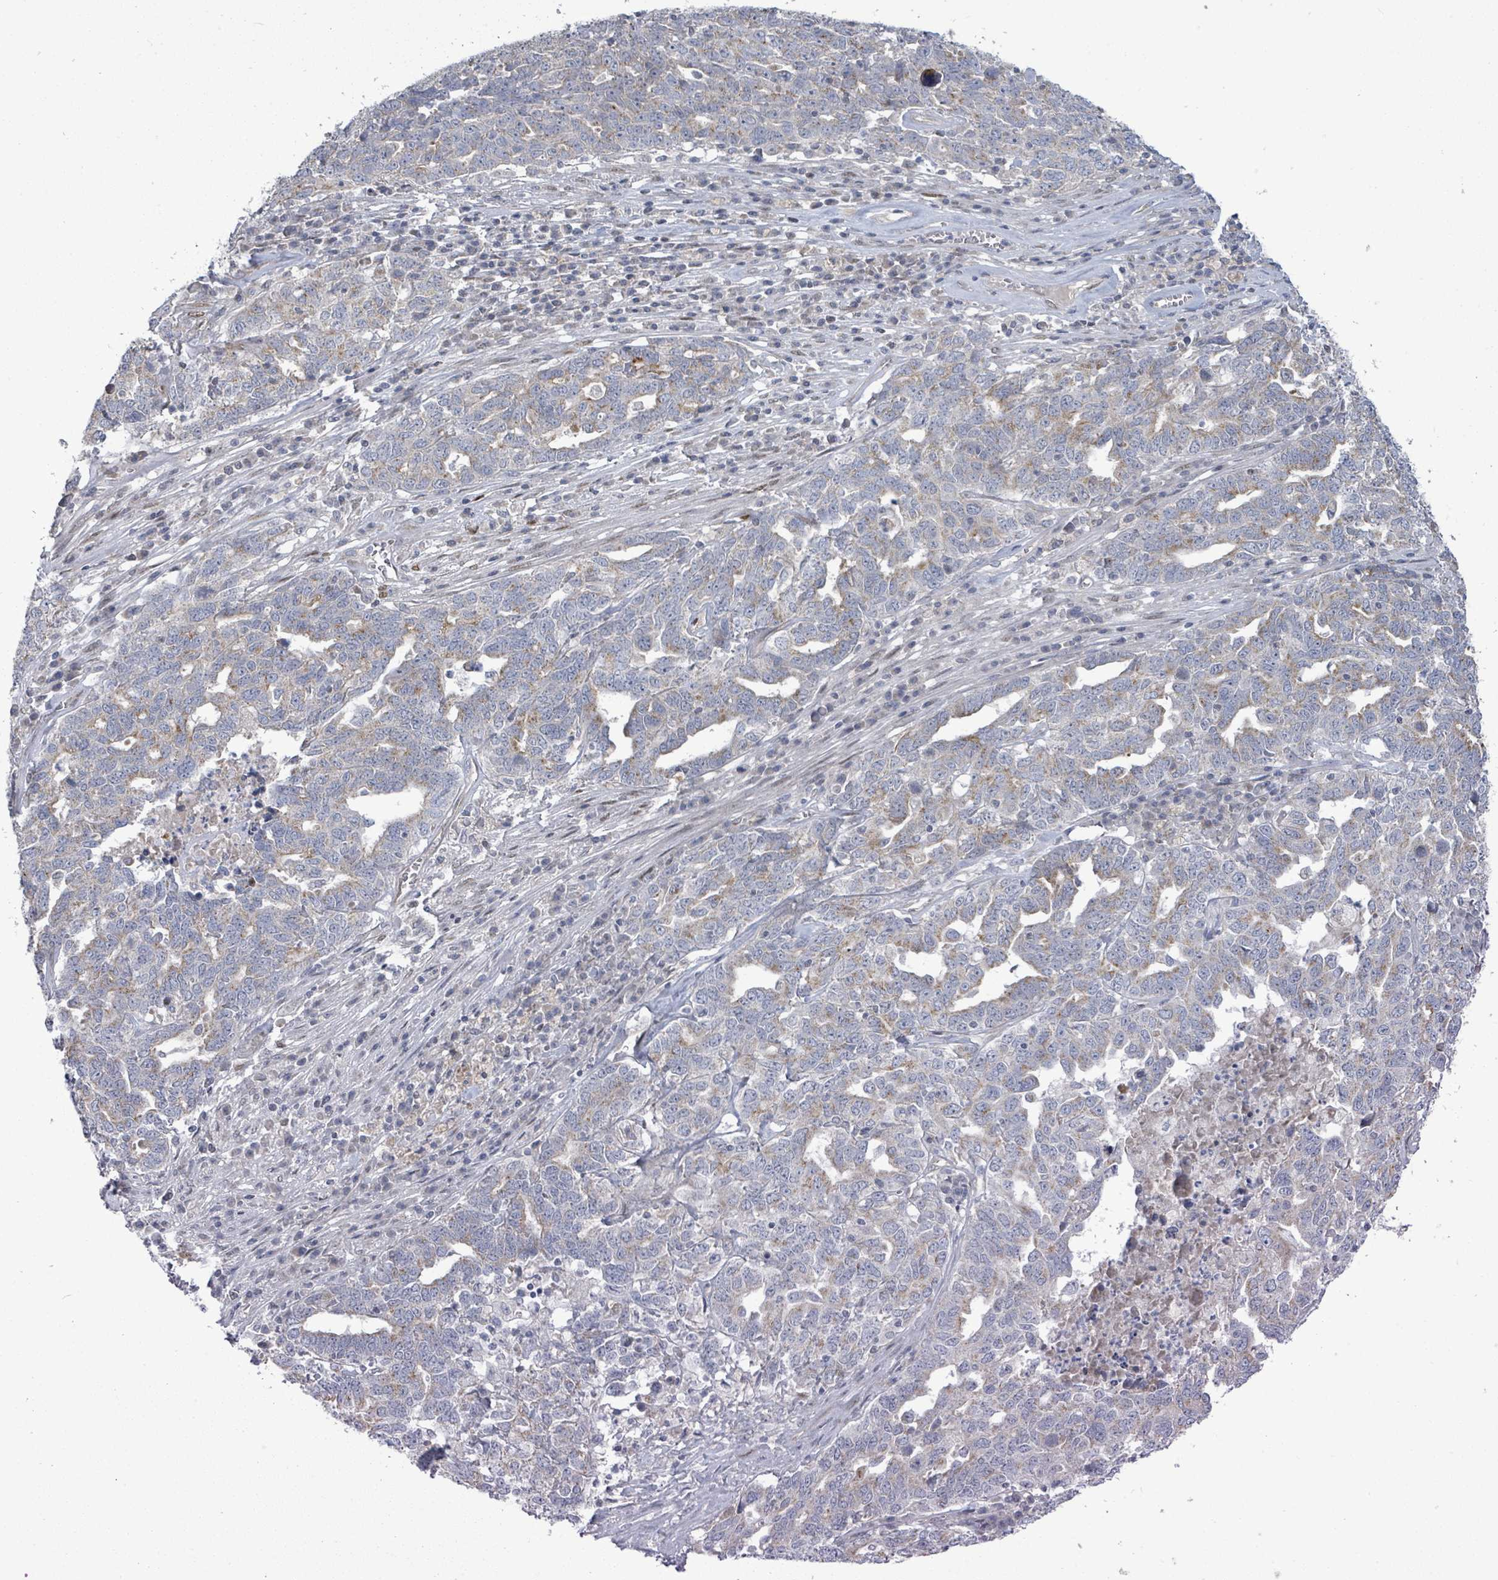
{"staining": {"intensity": "moderate", "quantity": "25%-75%", "location": "cytoplasmic/membranous"}, "tissue": "ovarian cancer", "cell_type": "Tumor cells", "image_type": "cancer", "snomed": [{"axis": "morphology", "description": "Carcinoma, endometroid"}, {"axis": "topography", "description": "Ovary"}], "caption": "Ovarian cancer was stained to show a protein in brown. There is medium levels of moderate cytoplasmic/membranous expression in approximately 25%-75% of tumor cells.", "gene": "ZFPM1", "patient": {"sex": "female", "age": 62}}